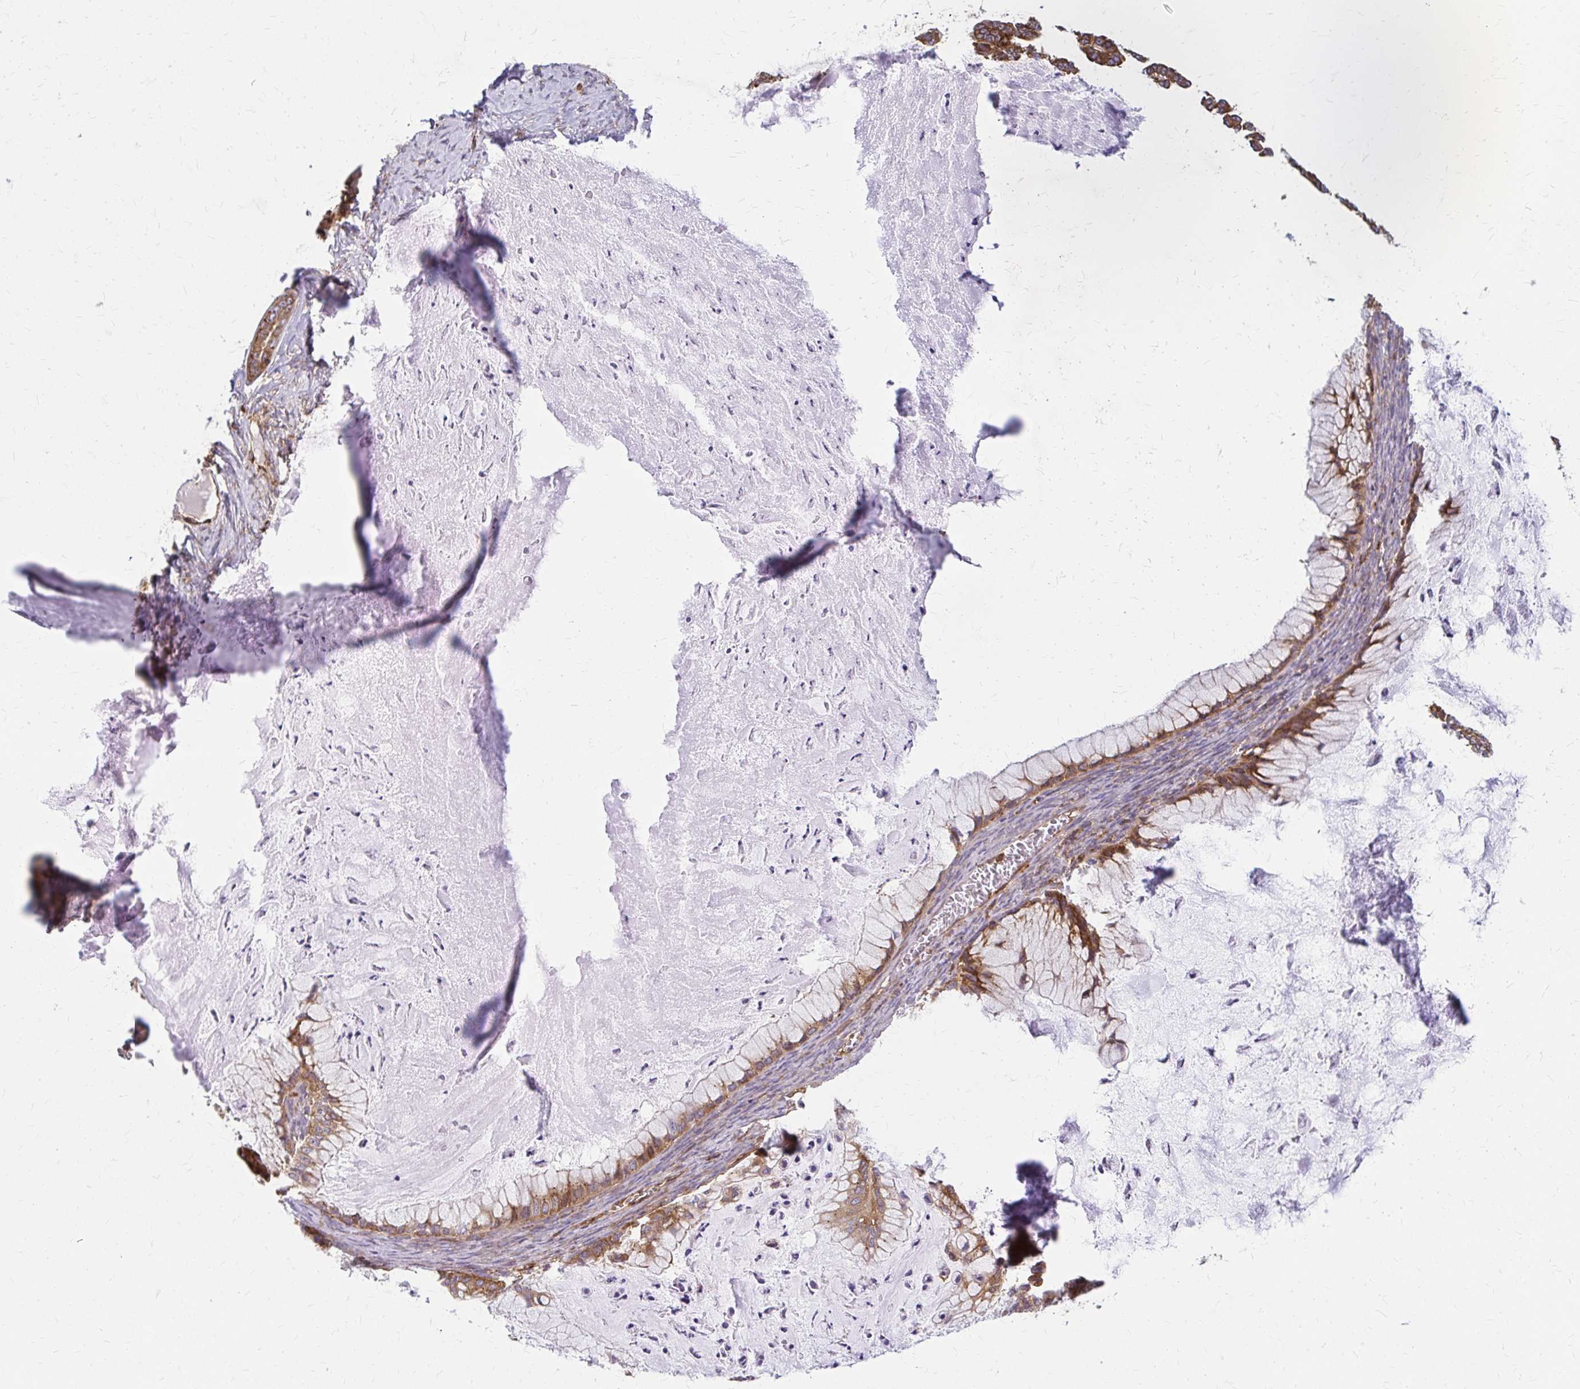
{"staining": {"intensity": "moderate", "quantity": ">75%", "location": "cytoplasmic/membranous"}, "tissue": "ovarian cancer", "cell_type": "Tumor cells", "image_type": "cancer", "snomed": [{"axis": "morphology", "description": "Cystadenocarcinoma, mucinous, NOS"}, {"axis": "topography", "description": "Ovary"}], "caption": "This histopathology image demonstrates ovarian mucinous cystadenocarcinoma stained with immunohistochemistry (IHC) to label a protein in brown. The cytoplasmic/membranous of tumor cells show moderate positivity for the protein. Nuclei are counter-stained blue.", "gene": "WASF2", "patient": {"sex": "female", "age": 72}}